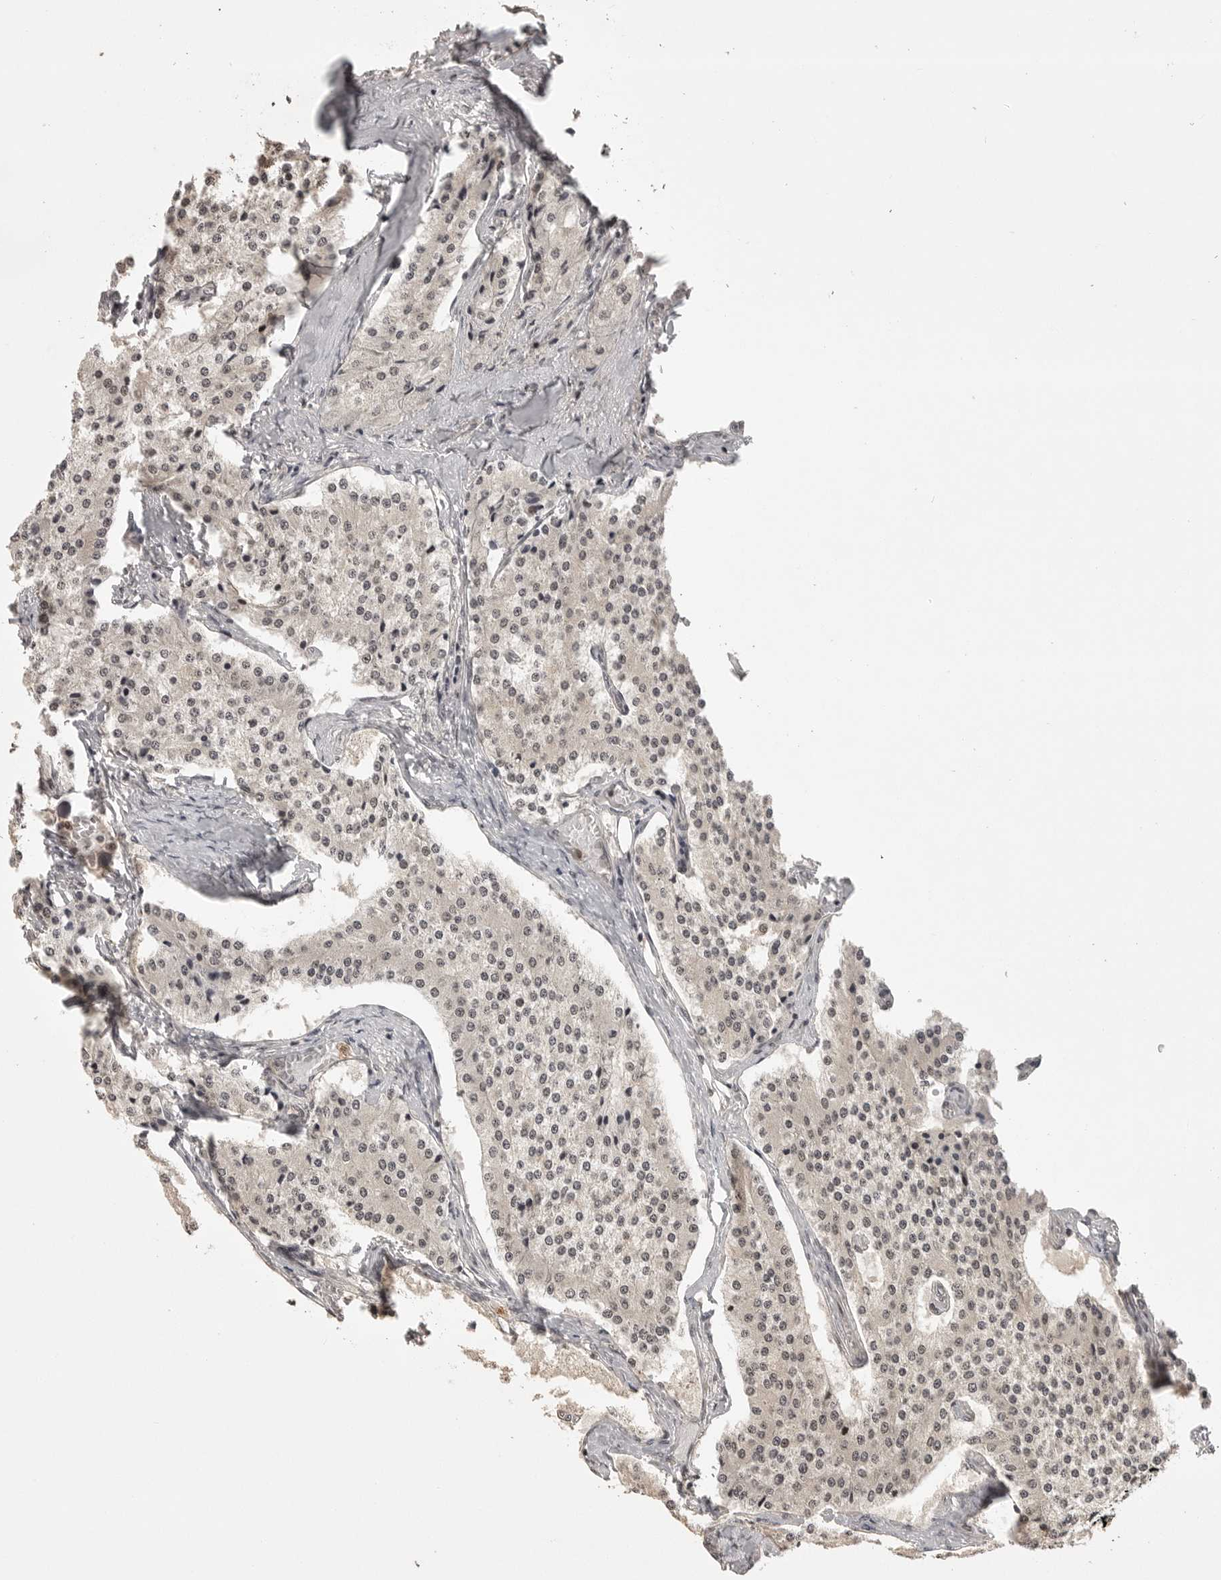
{"staining": {"intensity": "weak", "quantity": "25%-75%", "location": "nuclear"}, "tissue": "carcinoid", "cell_type": "Tumor cells", "image_type": "cancer", "snomed": [{"axis": "morphology", "description": "Carcinoid, malignant, NOS"}, {"axis": "topography", "description": "Colon"}], "caption": "The histopathology image shows a brown stain indicating the presence of a protein in the nuclear of tumor cells in malignant carcinoid. (Brightfield microscopy of DAB IHC at high magnification).", "gene": "PEG3", "patient": {"sex": "female", "age": 52}}